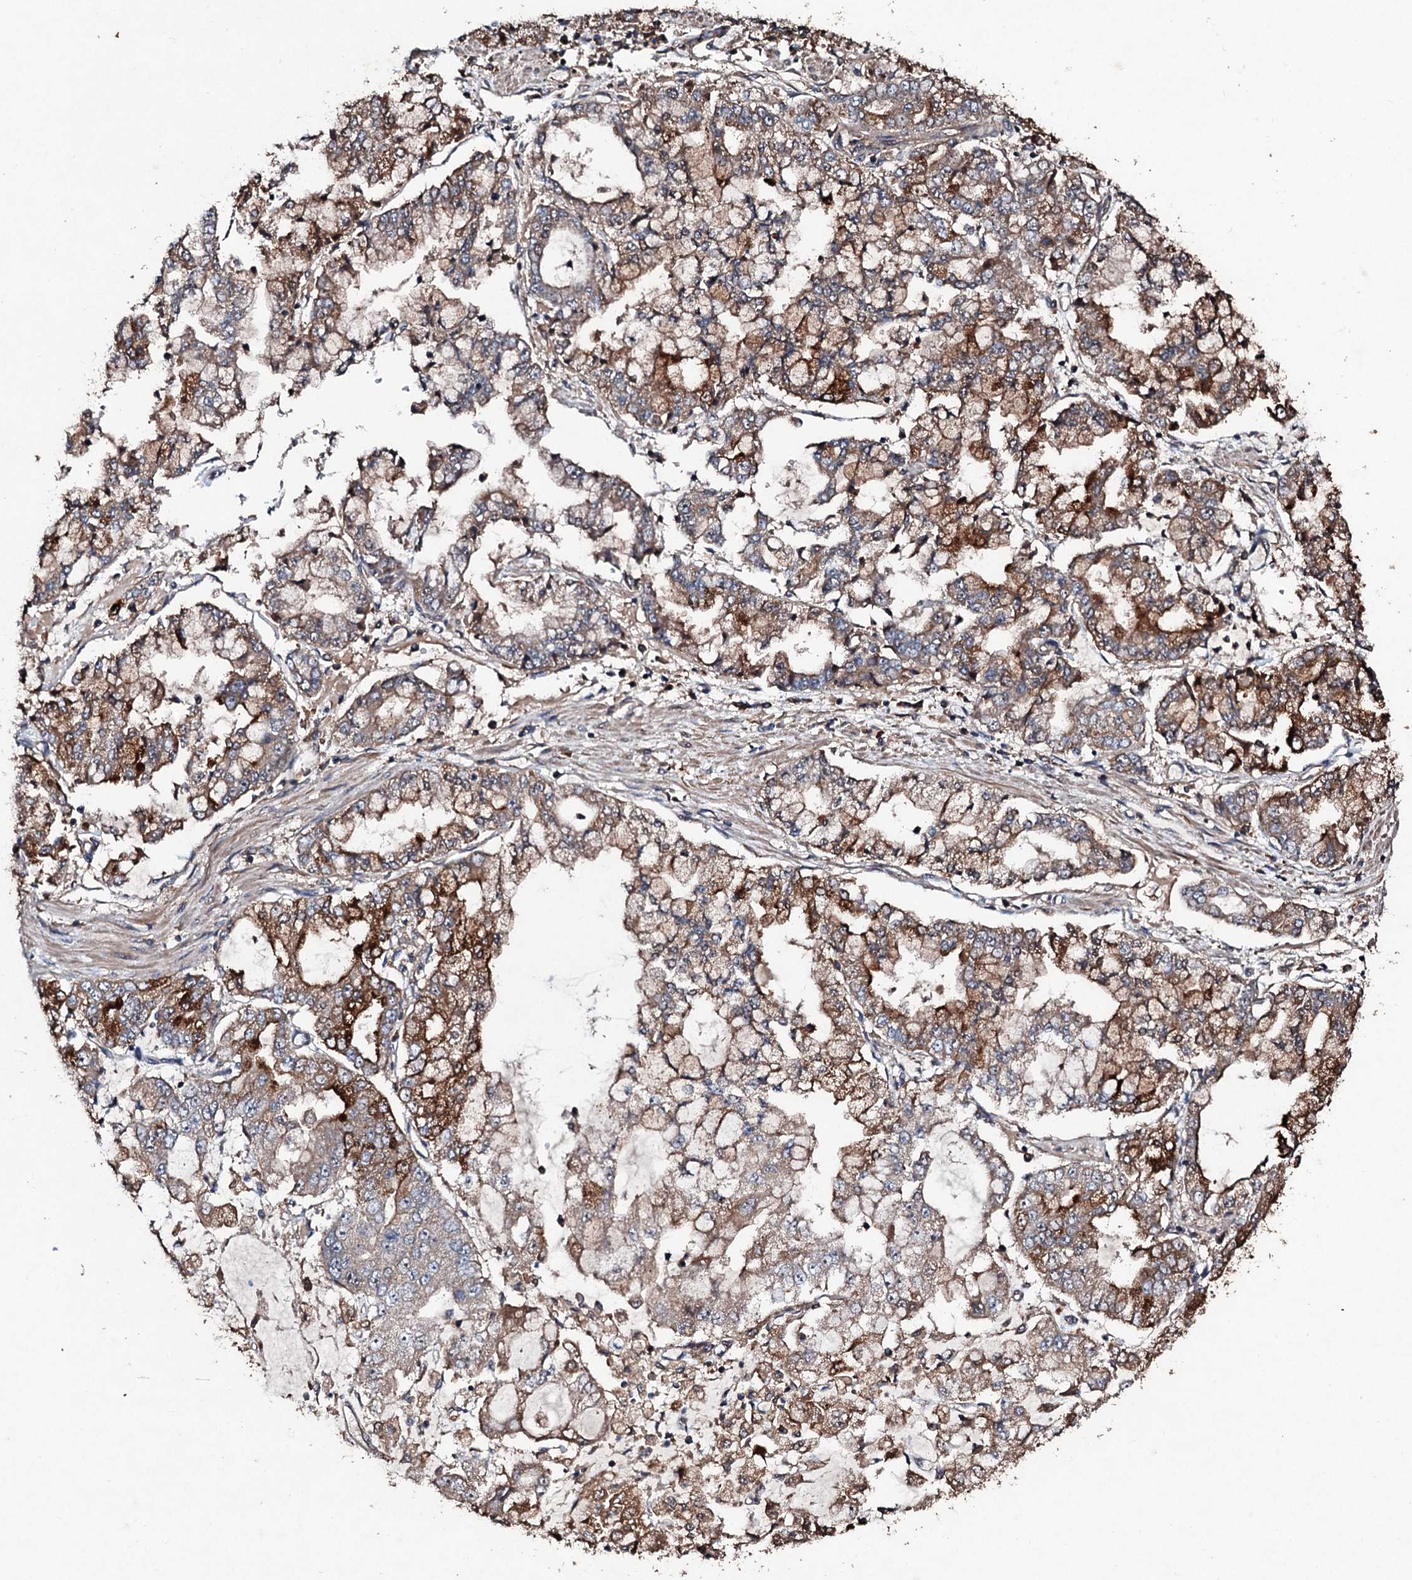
{"staining": {"intensity": "moderate", "quantity": "25%-75%", "location": "cytoplasmic/membranous"}, "tissue": "stomach cancer", "cell_type": "Tumor cells", "image_type": "cancer", "snomed": [{"axis": "morphology", "description": "Adenocarcinoma, NOS"}, {"axis": "topography", "description": "Stomach"}], "caption": "Brown immunohistochemical staining in human stomach cancer (adenocarcinoma) demonstrates moderate cytoplasmic/membranous staining in approximately 25%-75% of tumor cells.", "gene": "KERA", "patient": {"sex": "male", "age": 76}}